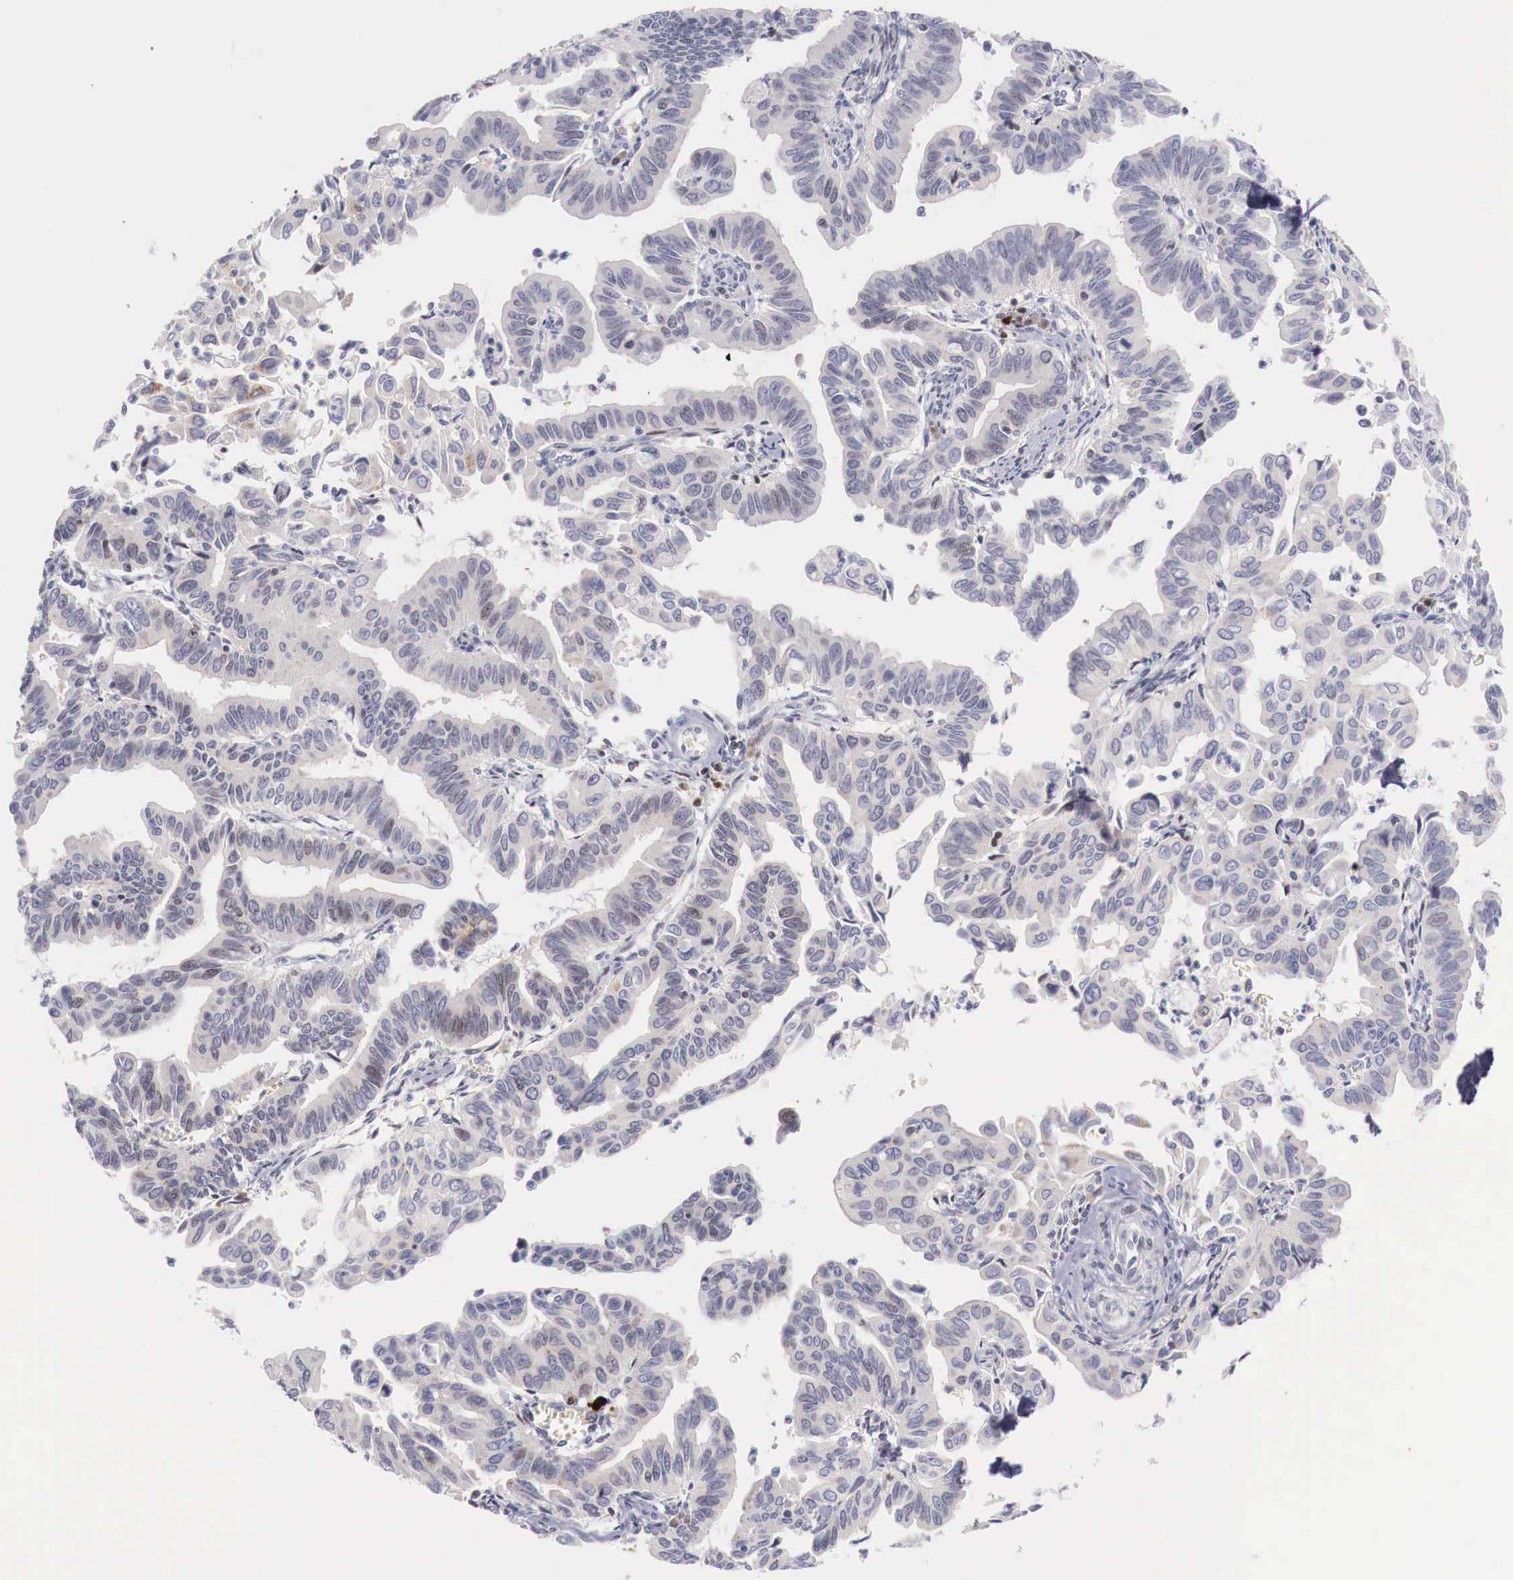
{"staining": {"intensity": "negative", "quantity": "none", "location": "none"}, "tissue": "cervical cancer", "cell_type": "Tumor cells", "image_type": "cancer", "snomed": [{"axis": "morphology", "description": "Normal tissue, NOS"}, {"axis": "morphology", "description": "Adenocarcinoma, NOS"}, {"axis": "topography", "description": "Cervix"}], "caption": "Immunohistochemistry (IHC) image of neoplastic tissue: cervical adenocarcinoma stained with DAB demonstrates no significant protein positivity in tumor cells.", "gene": "CLCN5", "patient": {"sex": "female", "age": 34}}